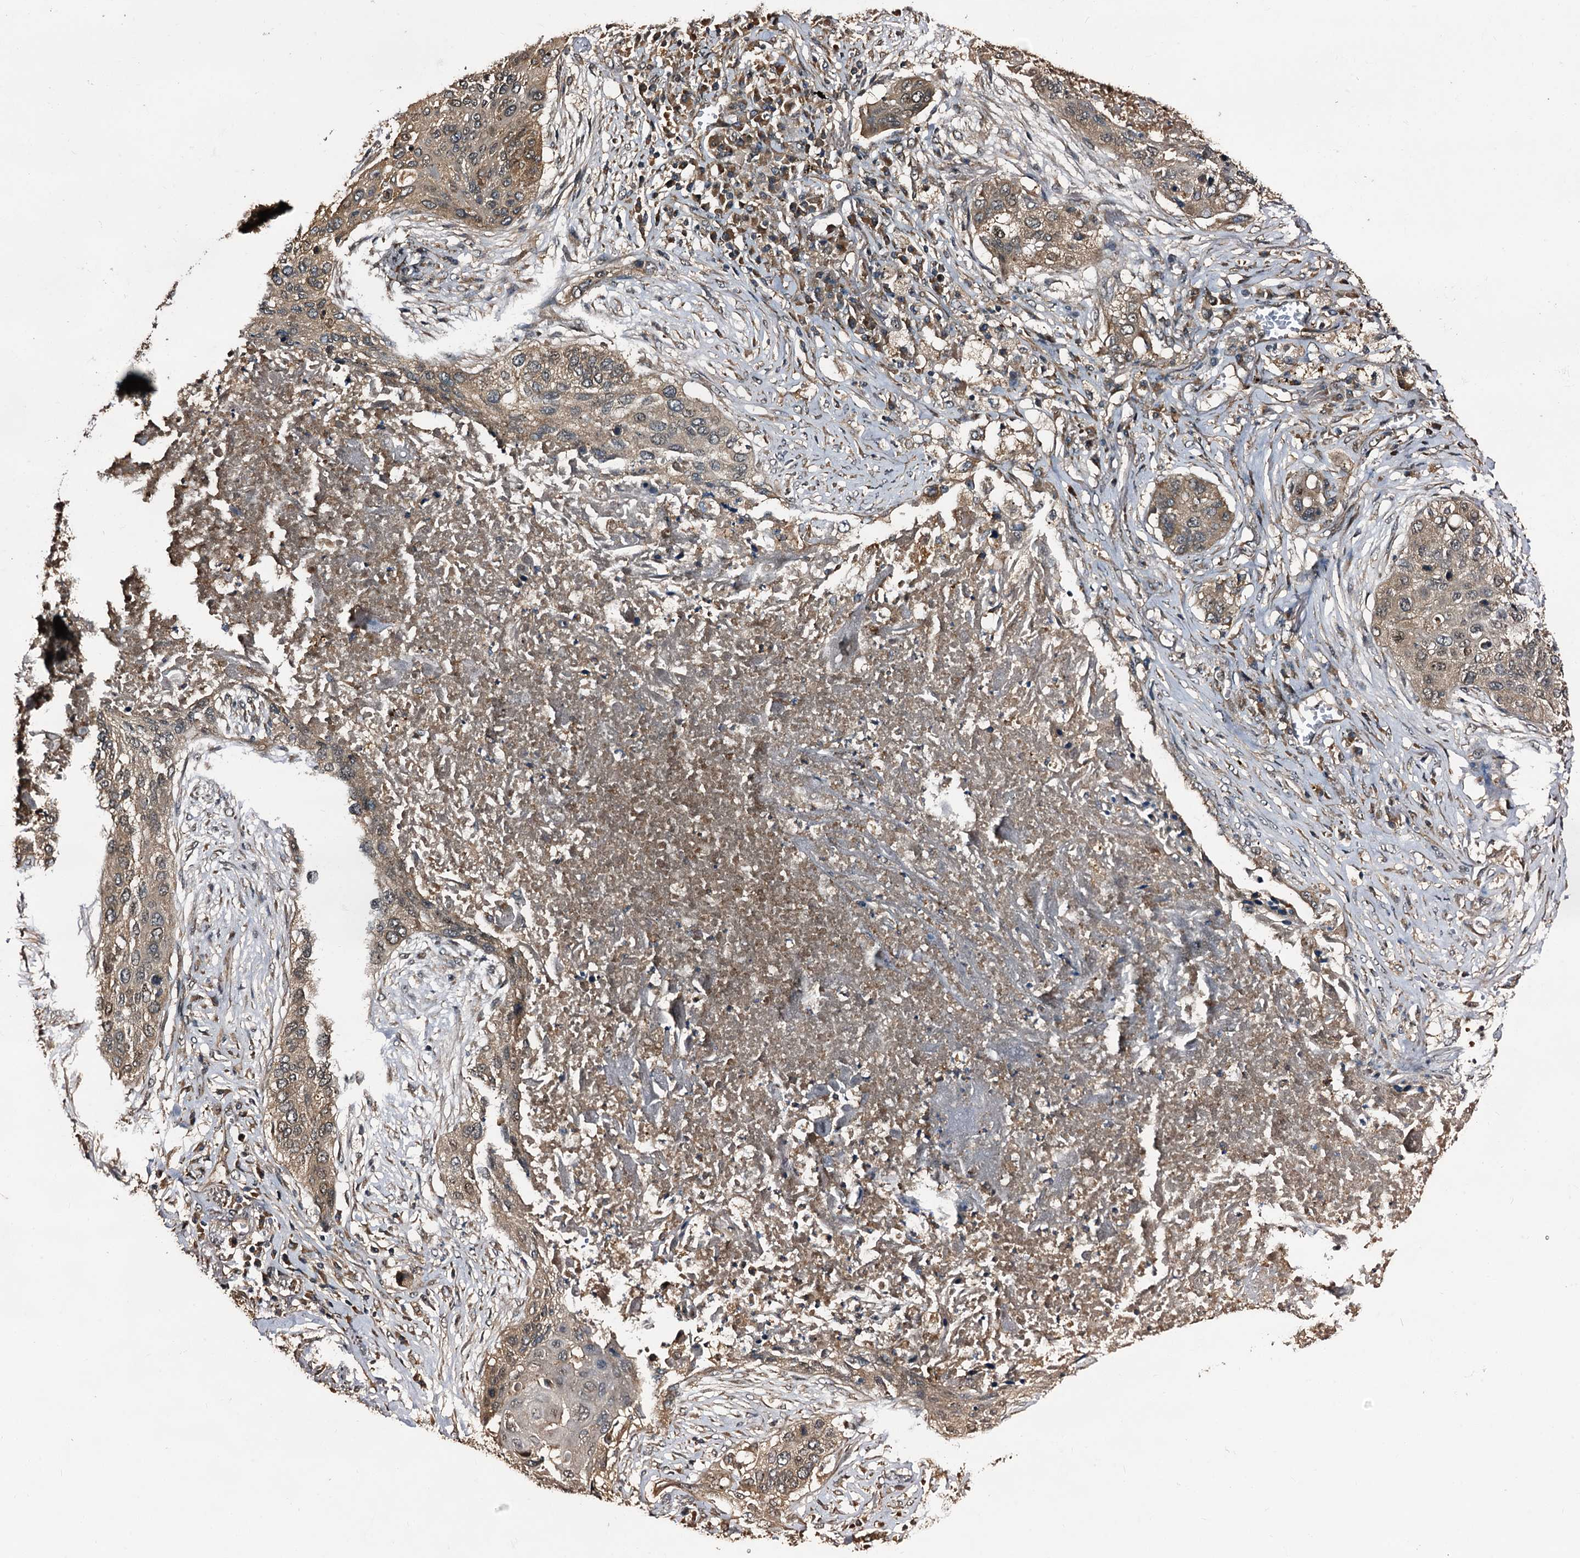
{"staining": {"intensity": "moderate", "quantity": ">75%", "location": "cytoplasmic/membranous"}, "tissue": "lung cancer", "cell_type": "Tumor cells", "image_type": "cancer", "snomed": [{"axis": "morphology", "description": "Squamous cell carcinoma, NOS"}, {"axis": "topography", "description": "Lung"}], "caption": "This is an image of immunohistochemistry (IHC) staining of squamous cell carcinoma (lung), which shows moderate staining in the cytoplasmic/membranous of tumor cells.", "gene": "PEX5", "patient": {"sex": "female", "age": 63}}